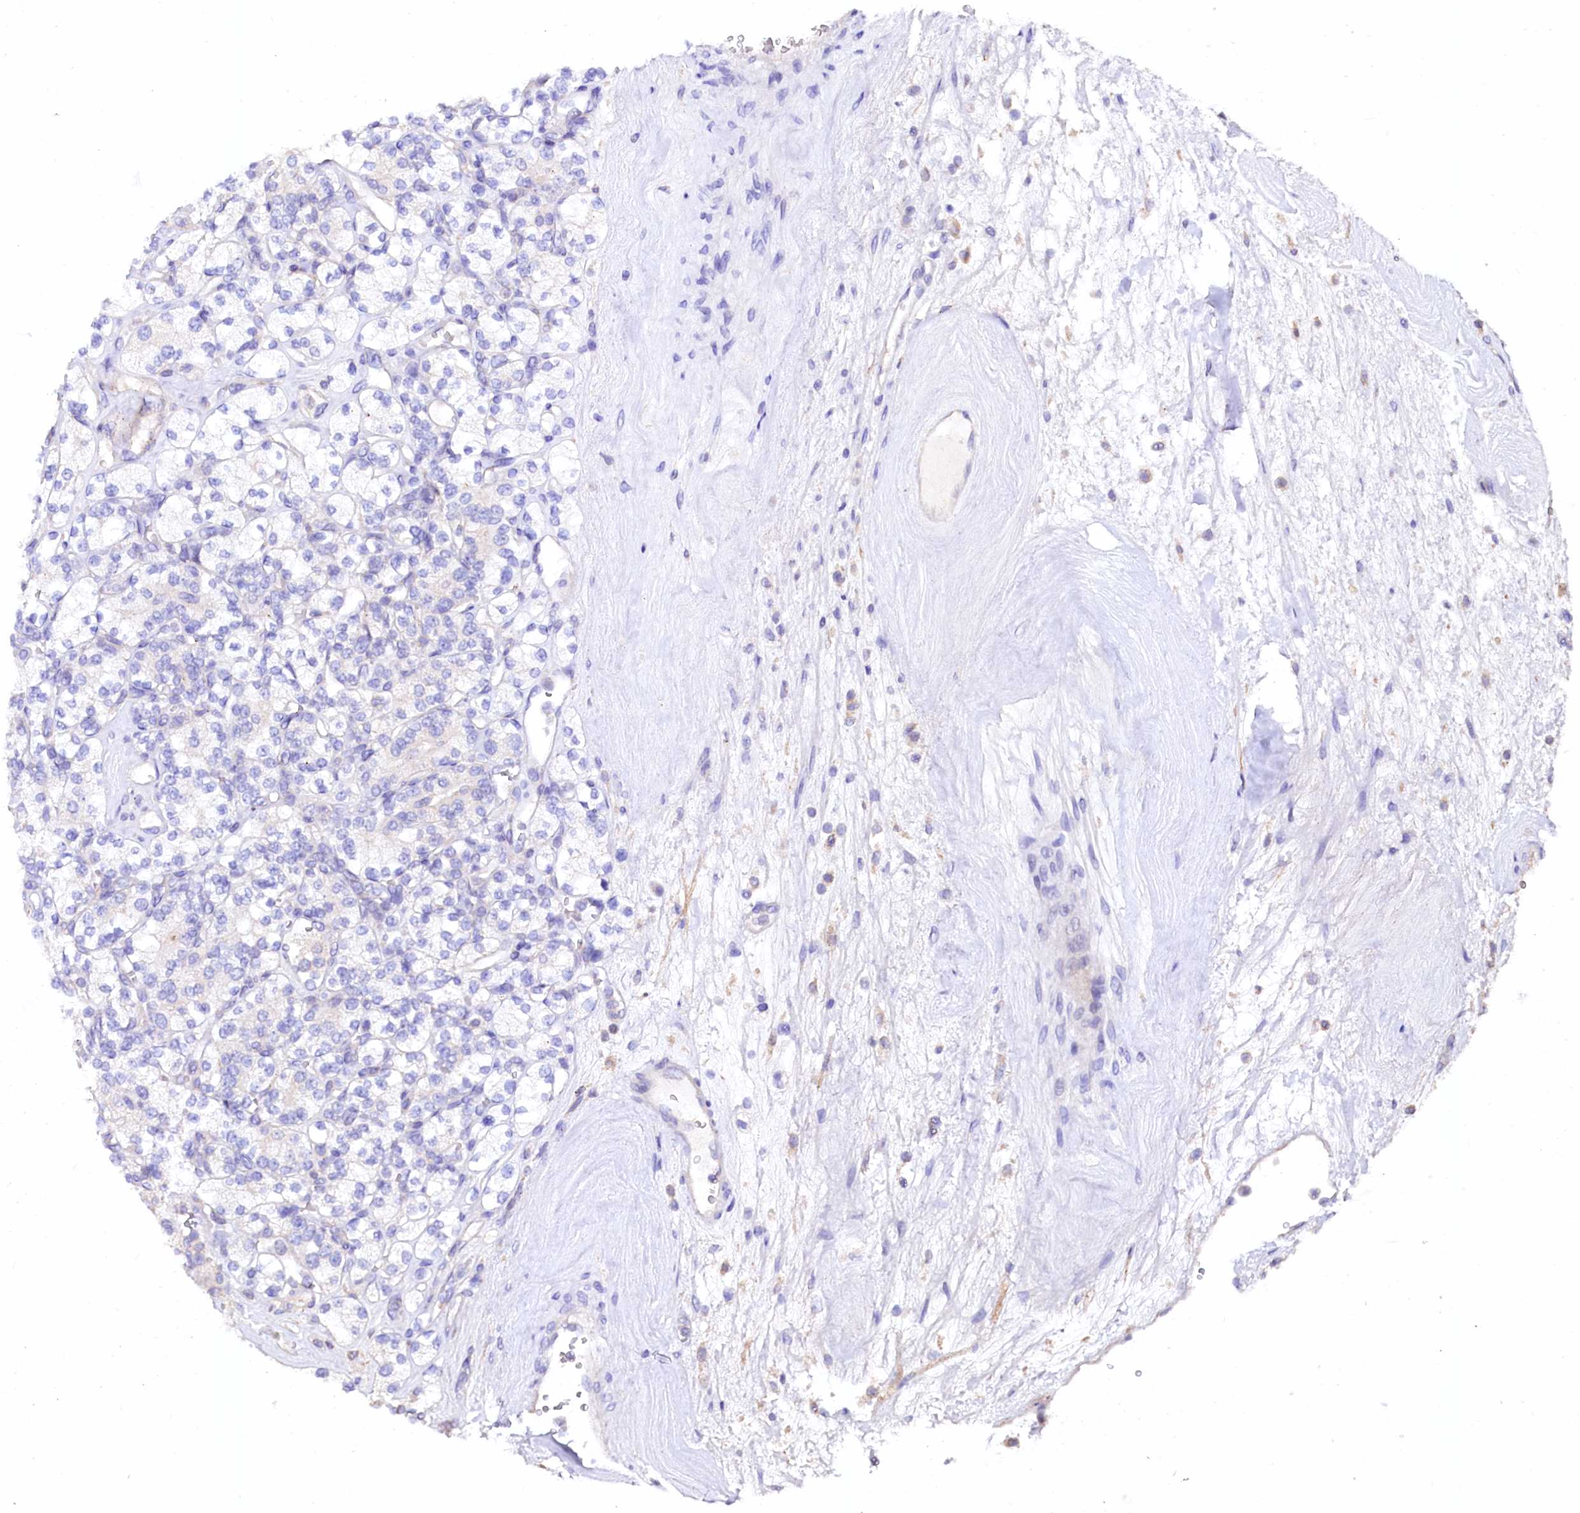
{"staining": {"intensity": "negative", "quantity": "none", "location": "none"}, "tissue": "renal cancer", "cell_type": "Tumor cells", "image_type": "cancer", "snomed": [{"axis": "morphology", "description": "Adenocarcinoma, NOS"}, {"axis": "topography", "description": "Kidney"}], "caption": "High power microscopy micrograph of an immunohistochemistry (IHC) micrograph of renal cancer (adenocarcinoma), revealing no significant expression in tumor cells.", "gene": "NALF1", "patient": {"sex": "male", "age": 77}}